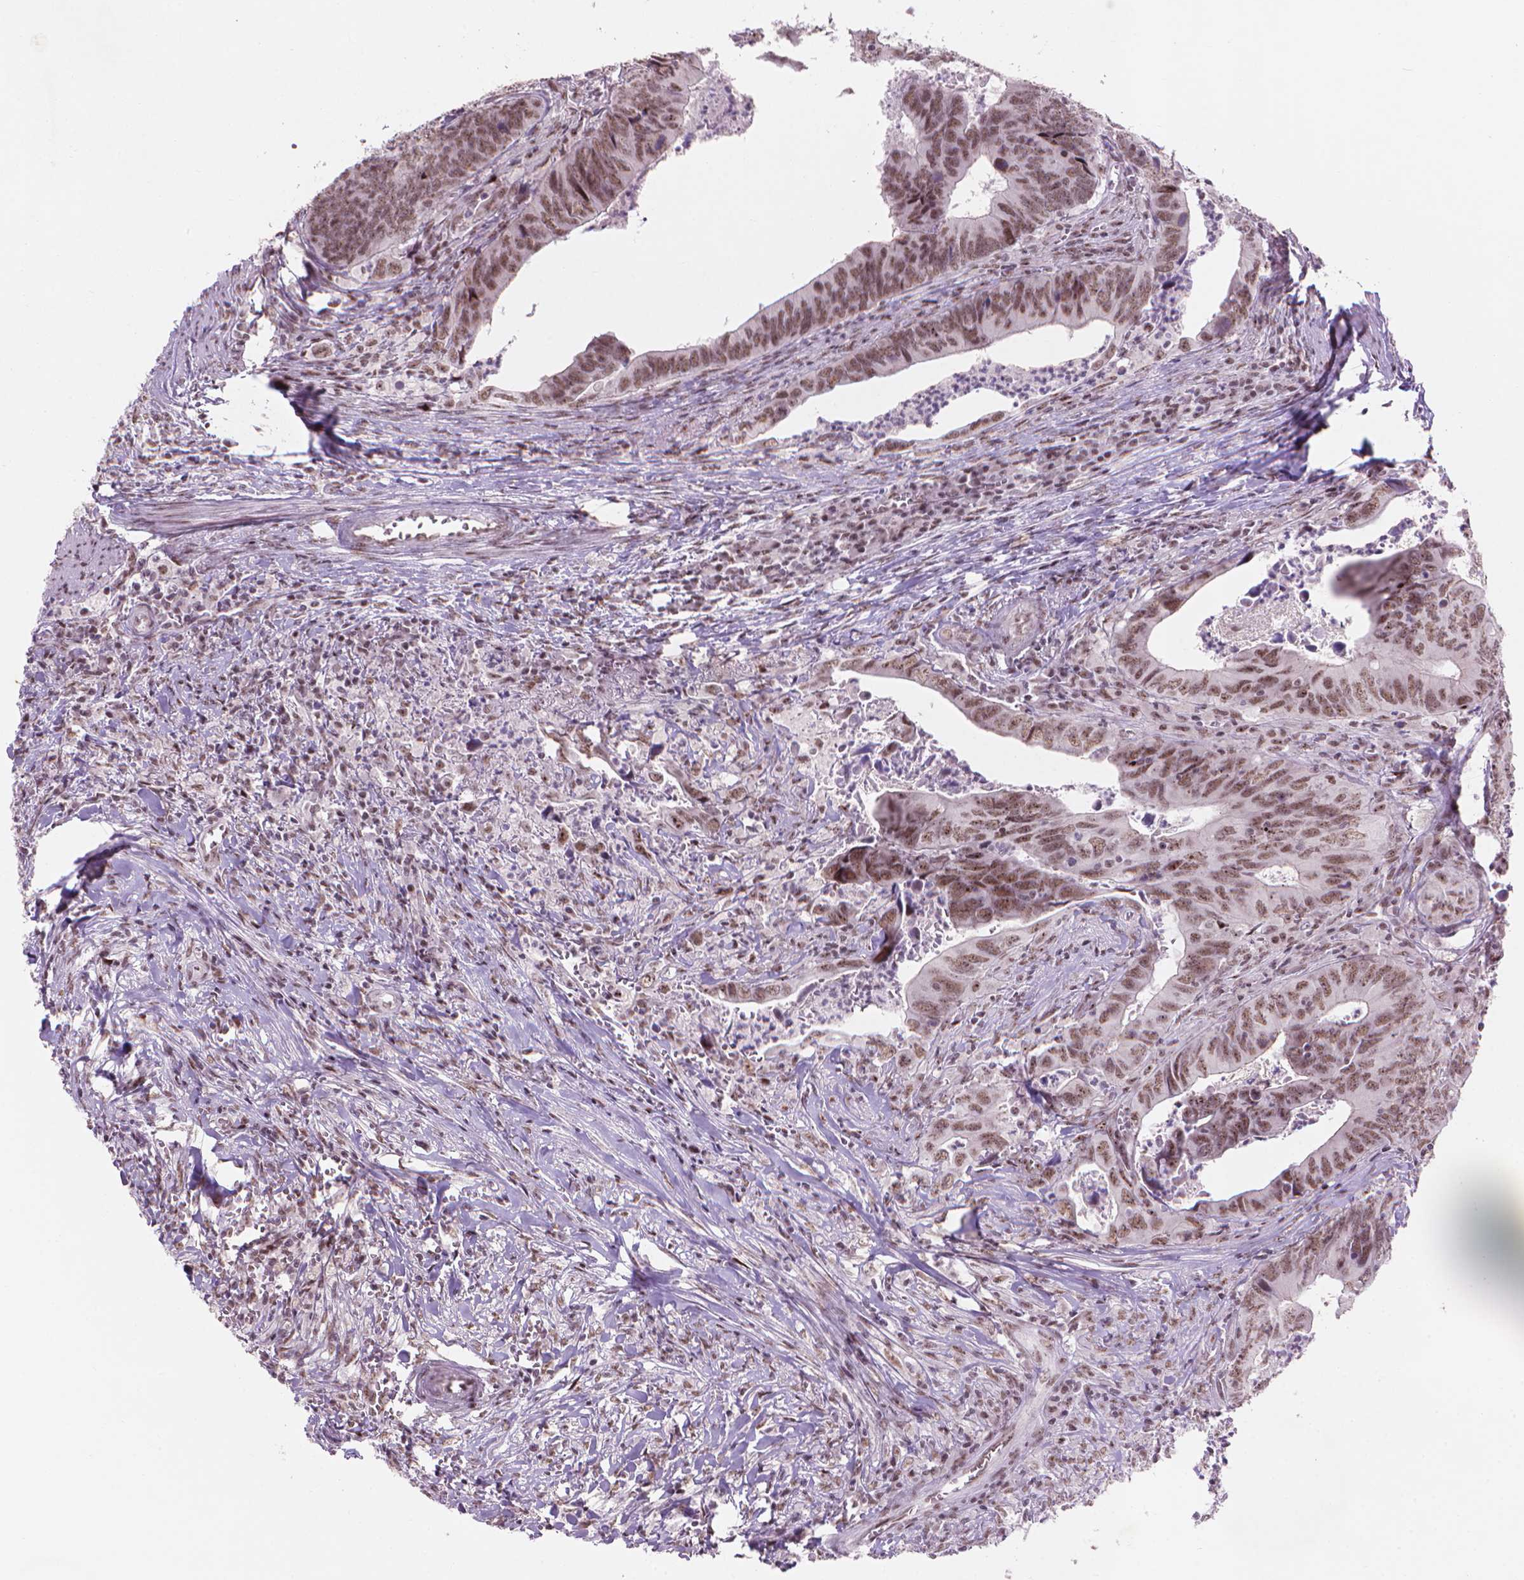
{"staining": {"intensity": "moderate", "quantity": ">75%", "location": "nuclear"}, "tissue": "colorectal cancer", "cell_type": "Tumor cells", "image_type": "cancer", "snomed": [{"axis": "morphology", "description": "Adenocarcinoma, NOS"}, {"axis": "topography", "description": "Colon"}], "caption": "Human adenocarcinoma (colorectal) stained with a protein marker demonstrates moderate staining in tumor cells.", "gene": "HES7", "patient": {"sex": "female", "age": 82}}